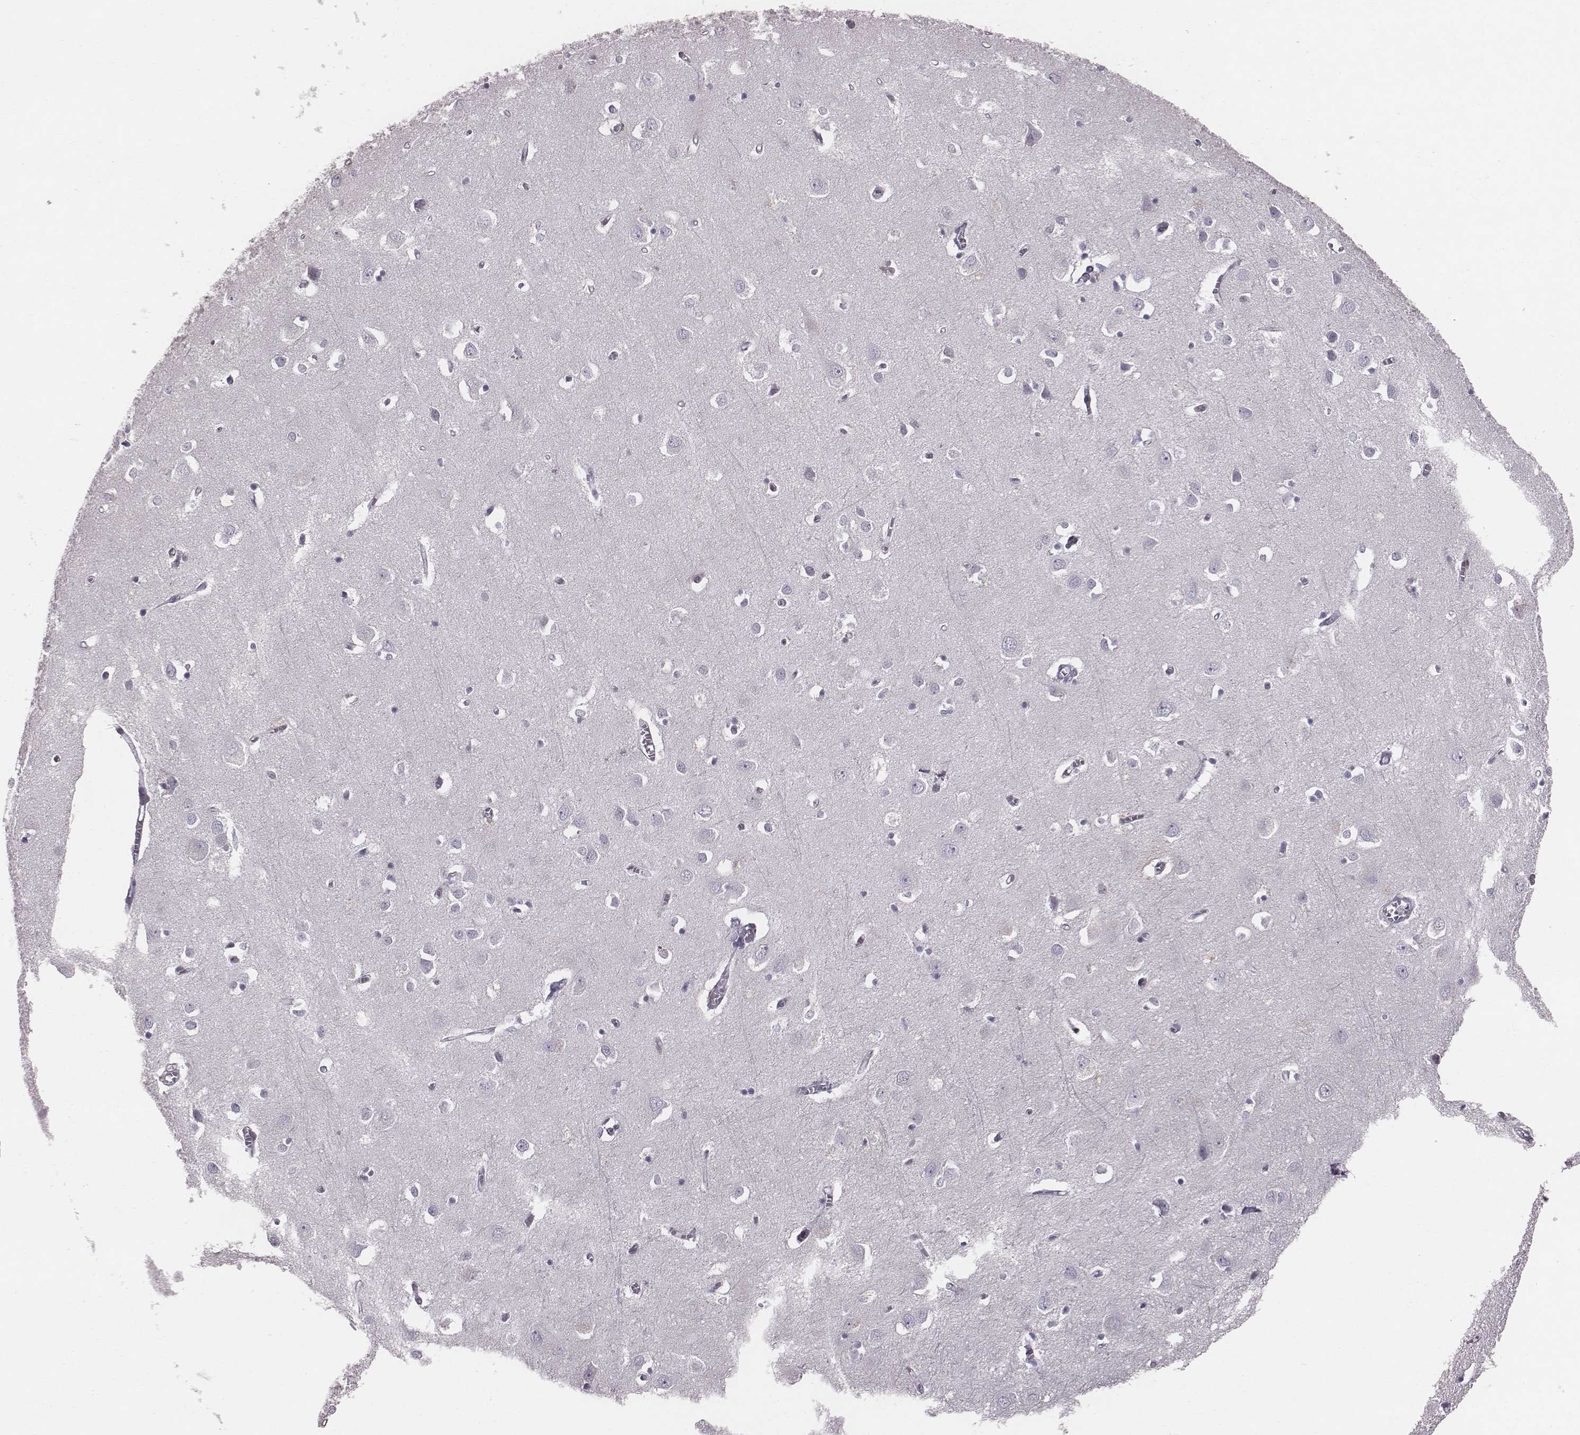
{"staining": {"intensity": "negative", "quantity": "none", "location": "none"}, "tissue": "cerebral cortex", "cell_type": "Endothelial cells", "image_type": "normal", "snomed": [{"axis": "morphology", "description": "Normal tissue, NOS"}, {"axis": "topography", "description": "Cerebral cortex"}], "caption": "An IHC image of normal cerebral cortex is shown. There is no staining in endothelial cells of cerebral cortex.", "gene": "ENSG00000284762", "patient": {"sex": "male", "age": 70}}